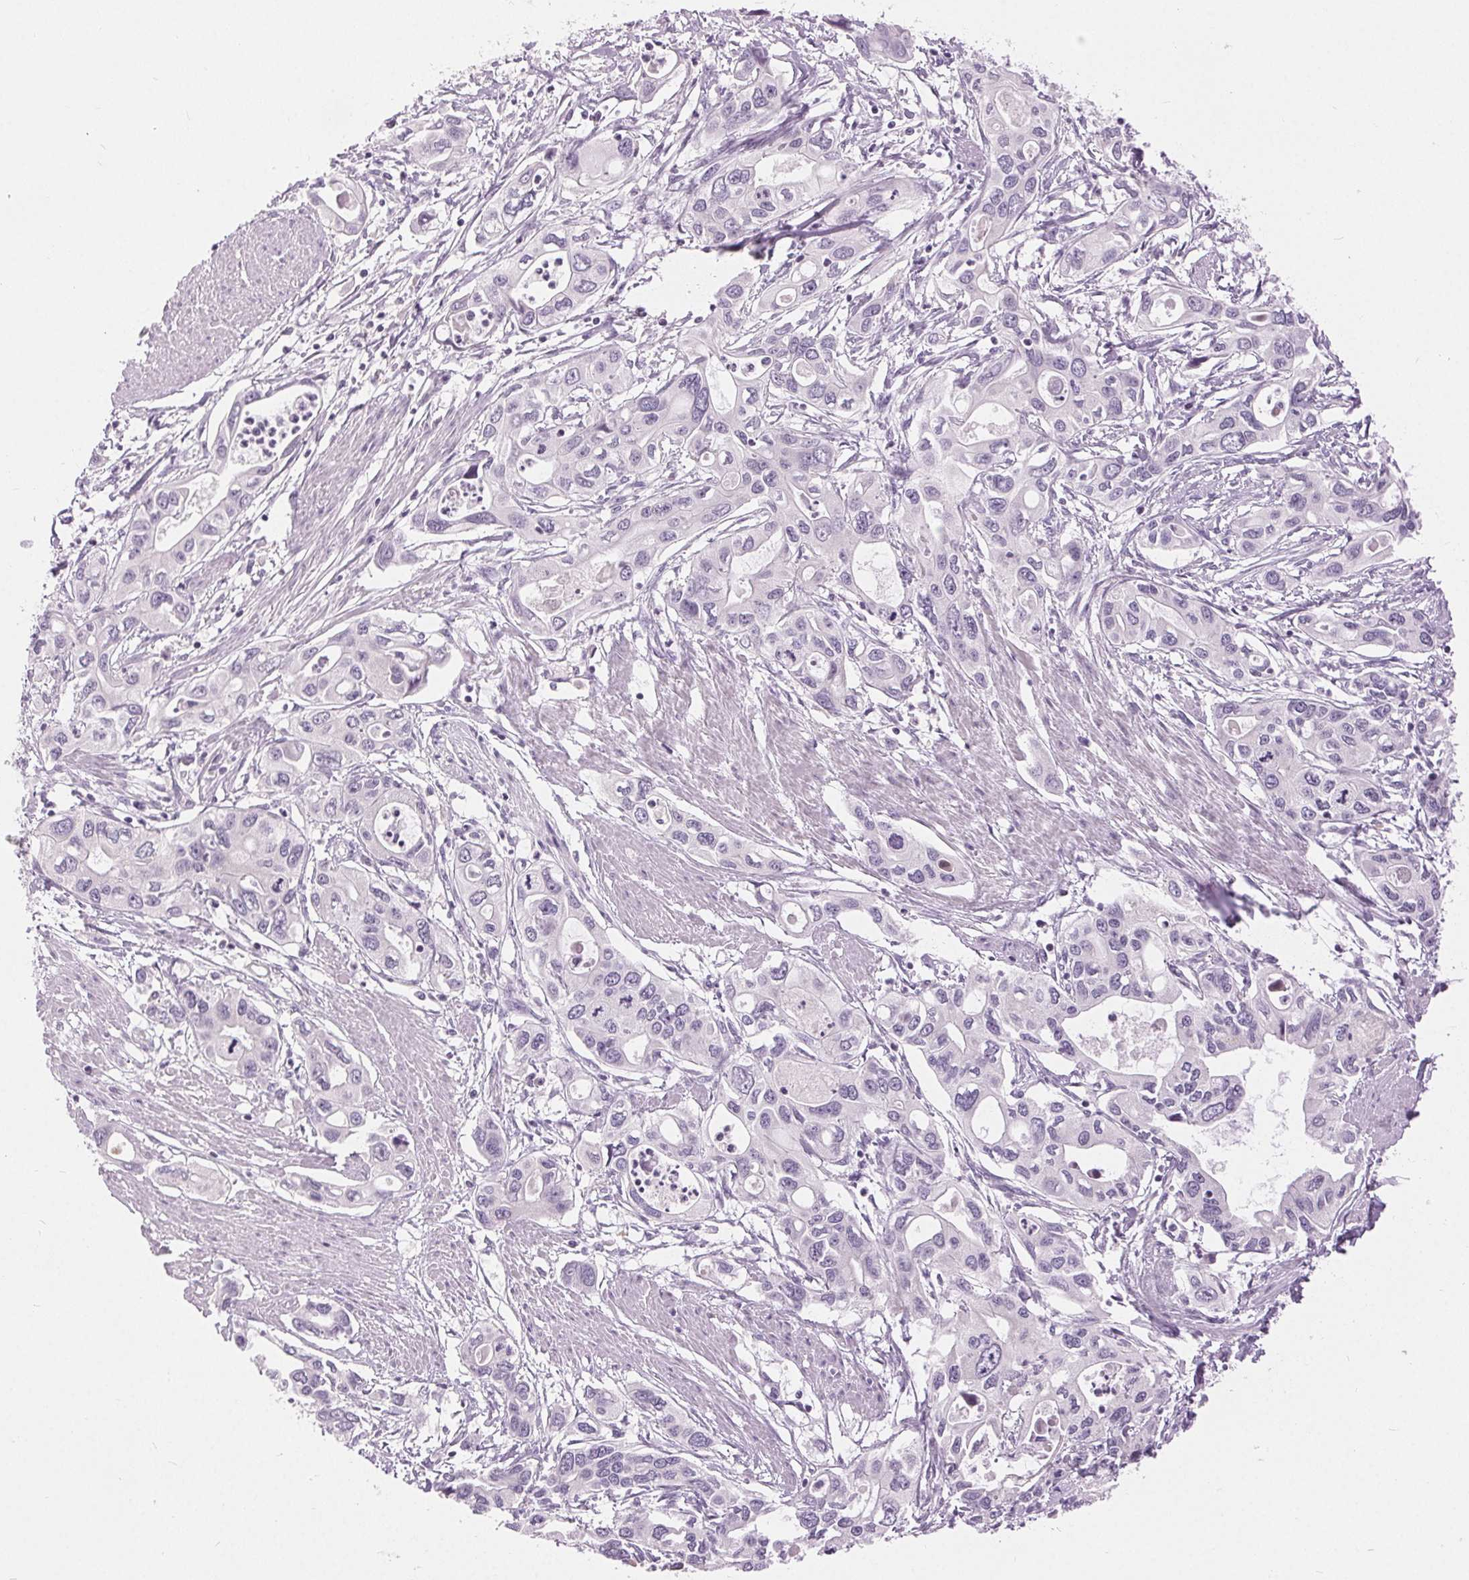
{"staining": {"intensity": "negative", "quantity": "none", "location": "none"}, "tissue": "pancreatic cancer", "cell_type": "Tumor cells", "image_type": "cancer", "snomed": [{"axis": "morphology", "description": "Adenocarcinoma, NOS"}, {"axis": "topography", "description": "Pancreas"}], "caption": "DAB immunohistochemical staining of human adenocarcinoma (pancreatic) displays no significant expression in tumor cells. (DAB IHC with hematoxylin counter stain).", "gene": "DSG3", "patient": {"sex": "male", "age": 60}}